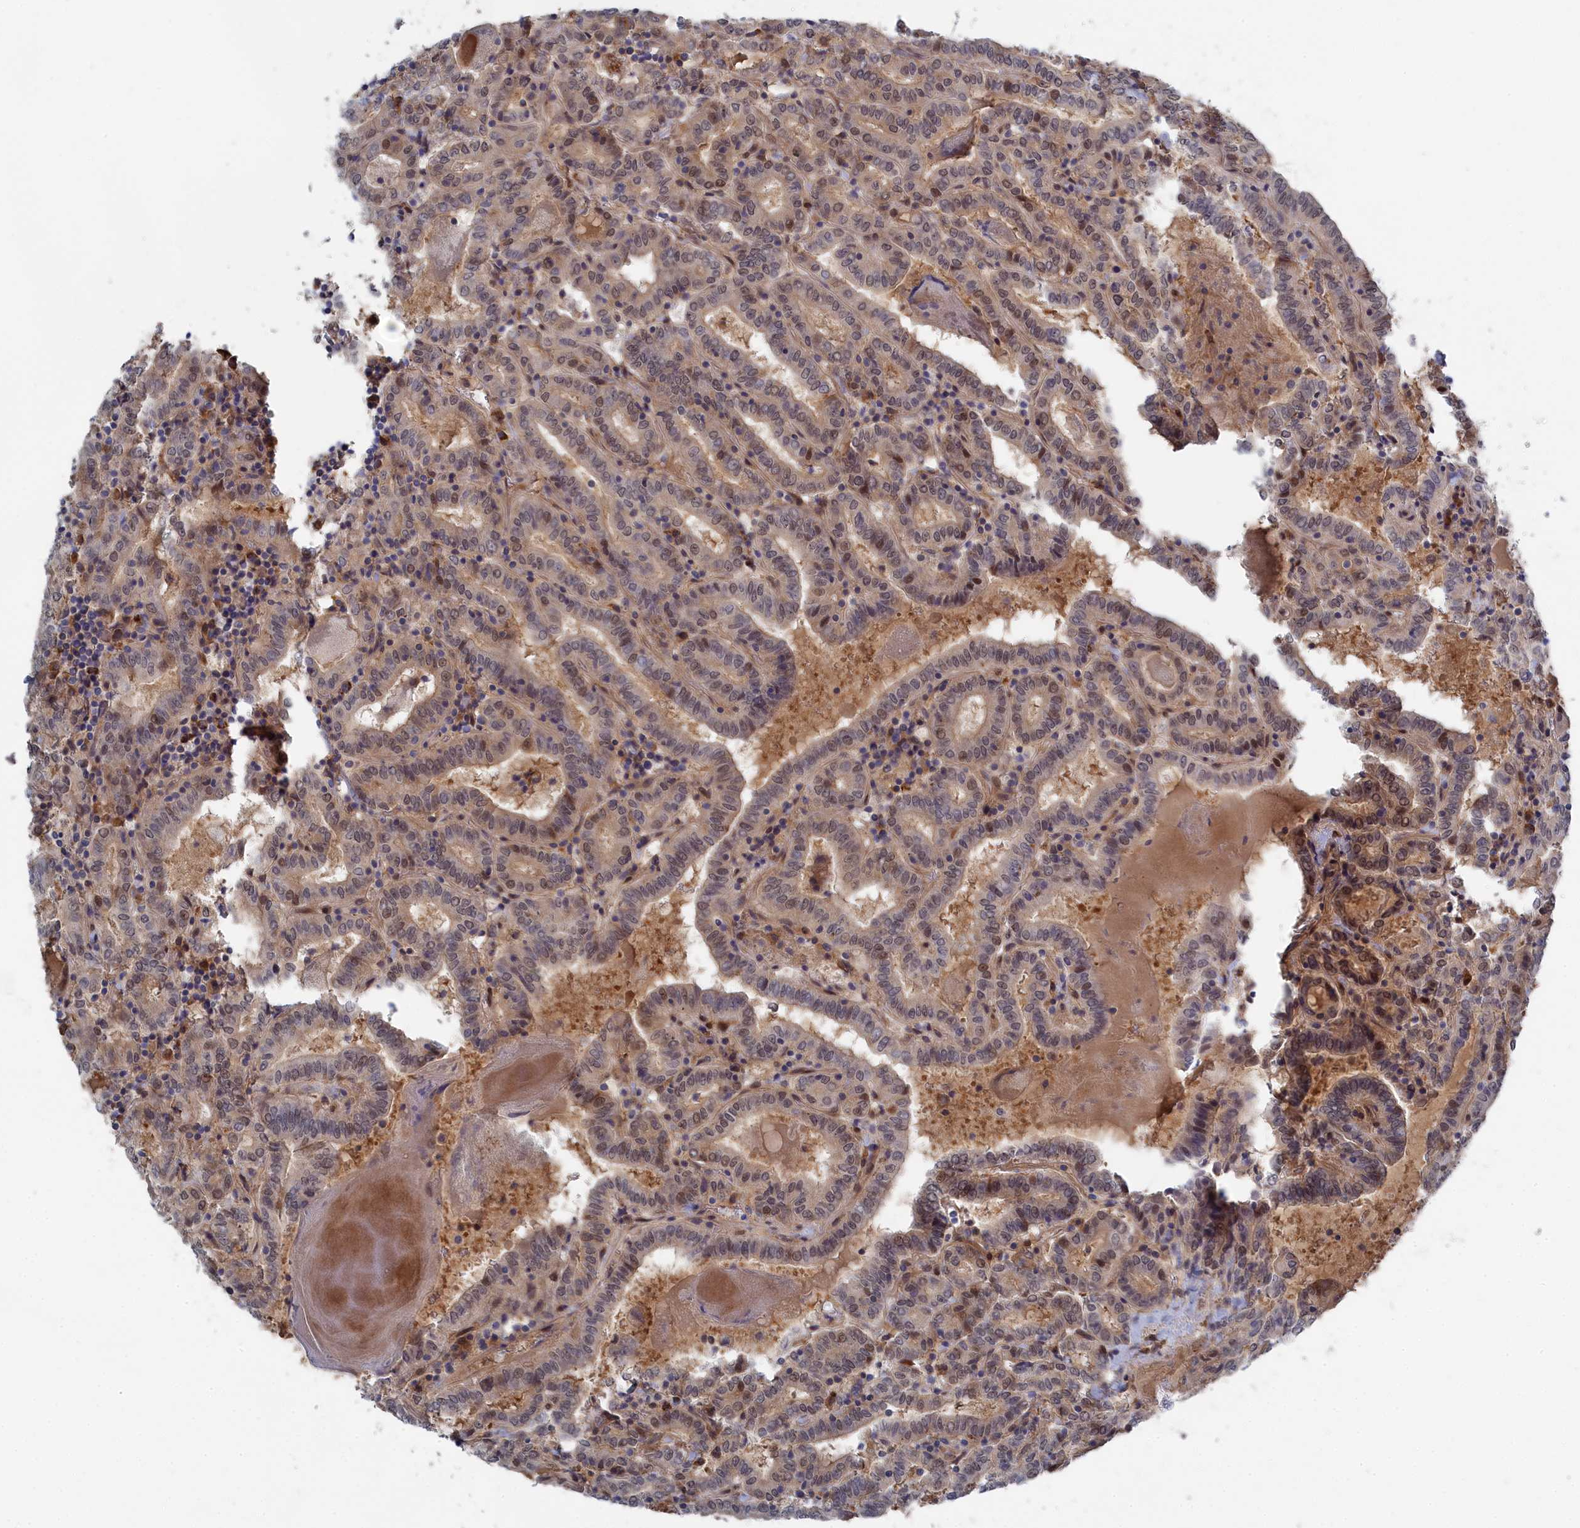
{"staining": {"intensity": "weak", "quantity": "25%-75%", "location": "nuclear"}, "tissue": "thyroid cancer", "cell_type": "Tumor cells", "image_type": "cancer", "snomed": [{"axis": "morphology", "description": "Papillary adenocarcinoma, NOS"}, {"axis": "topography", "description": "Thyroid gland"}], "caption": "Protein staining by immunohistochemistry shows weak nuclear expression in approximately 25%-75% of tumor cells in thyroid cancer. The staining was performed using DAB (3,3'-diaminobenzidine) to visualize the protein expression in brown, while the nuclei were stained in blue with hematoxylin (Magnification: 20x).", "gene": "IRGQ", "patient": {"sex": "female", "age": 72}}